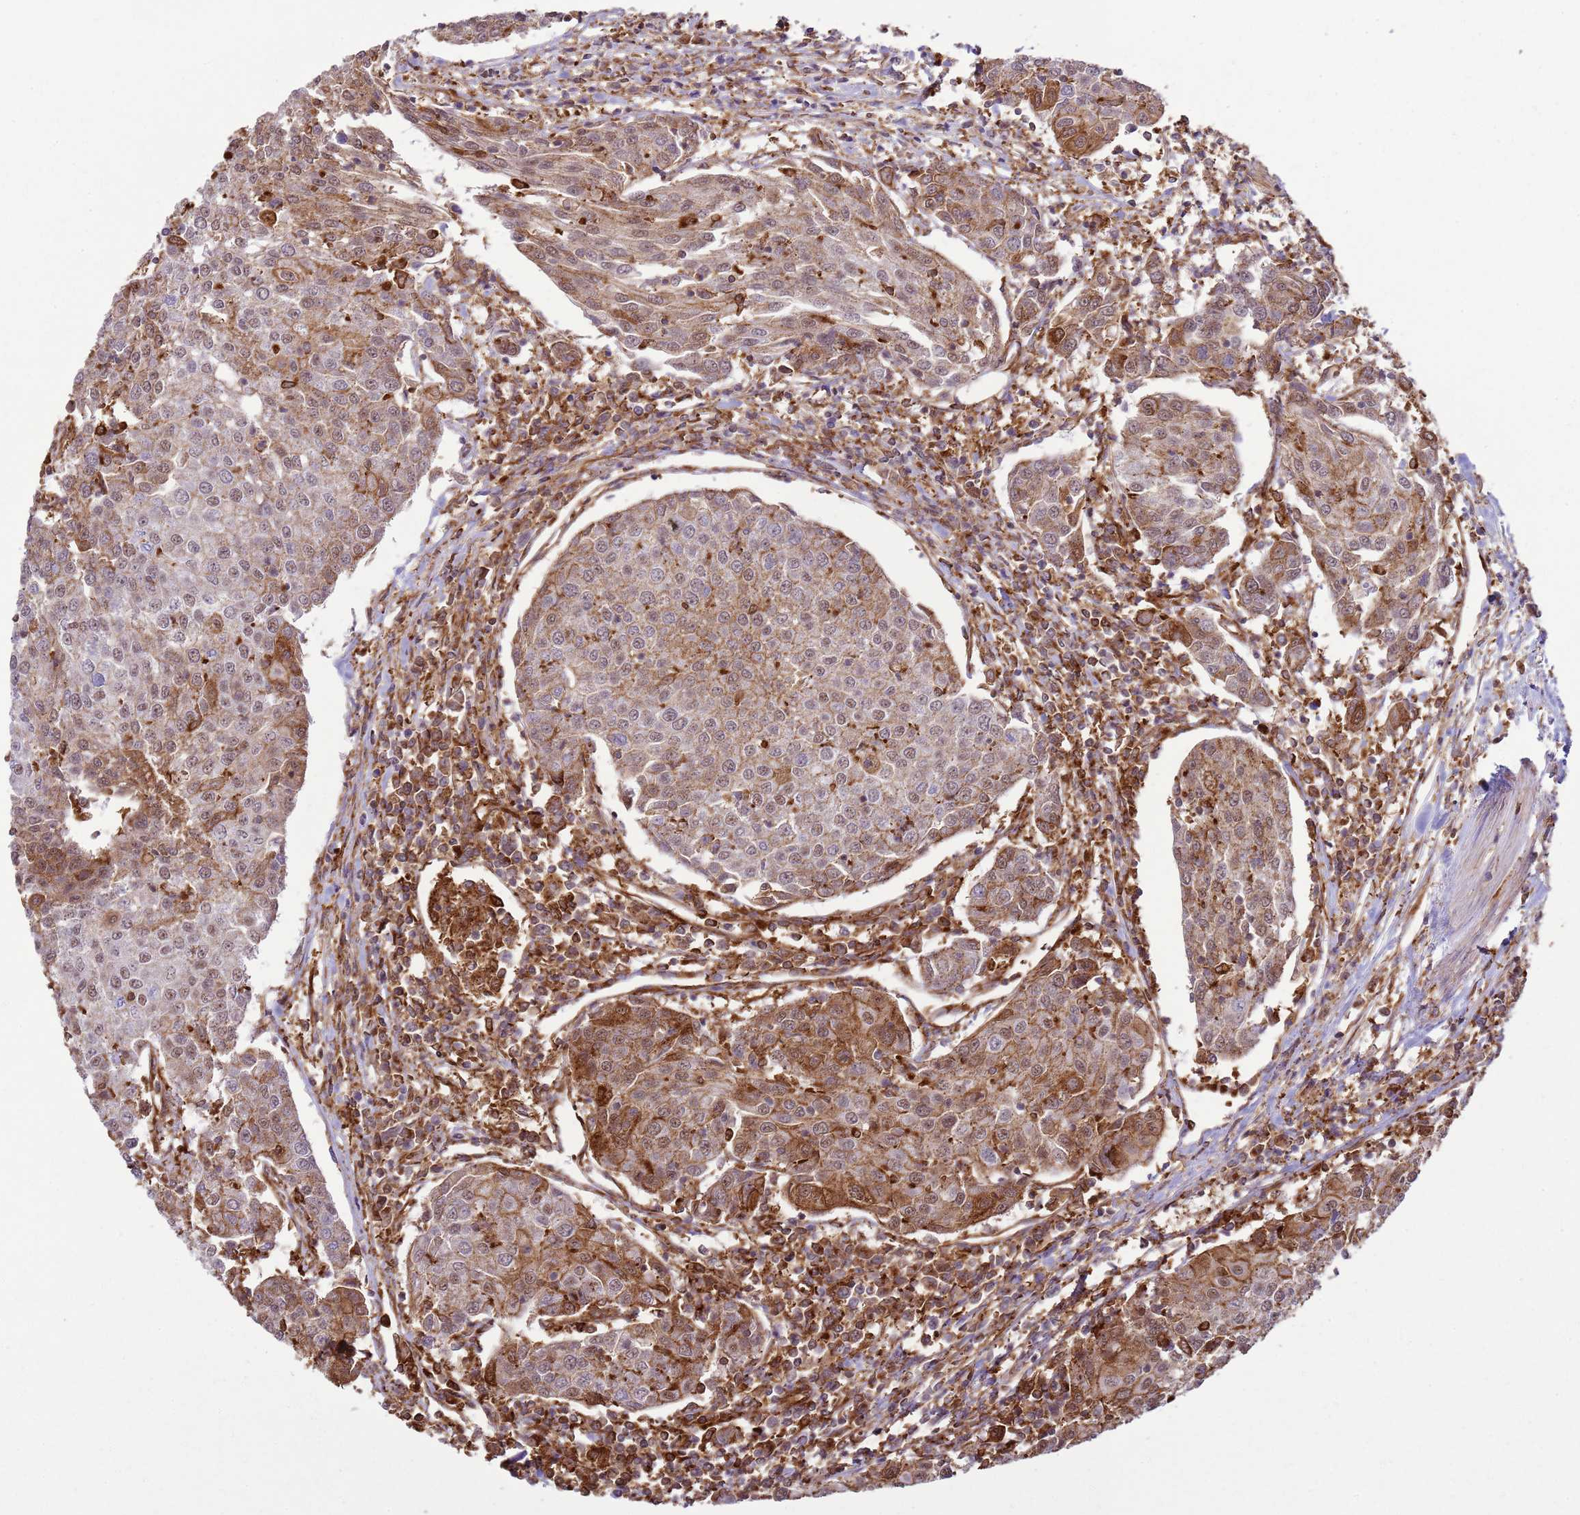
{"staining": {"intensity": "moderate", "quantity": ">75%", "location": "cytoplasmic/membranous"}, "tissue": "urothelial cancer", "cell_type": "Tumor cells", "image_type": "cancer", "snomed": [{"axis": "morphology", "description": "Urothelial carcinoma, High grade"}, {"axis": "topography", "description": "Urinary bladder"}], "caption": "Immunohistochemical staining of urothelial cancer reveals medium levels of moderate cytoplasmic/membranous positivity in about >75% of tumor cells.", "gene": "GABRE", "patient": {"sex": "female", "age": 85}}